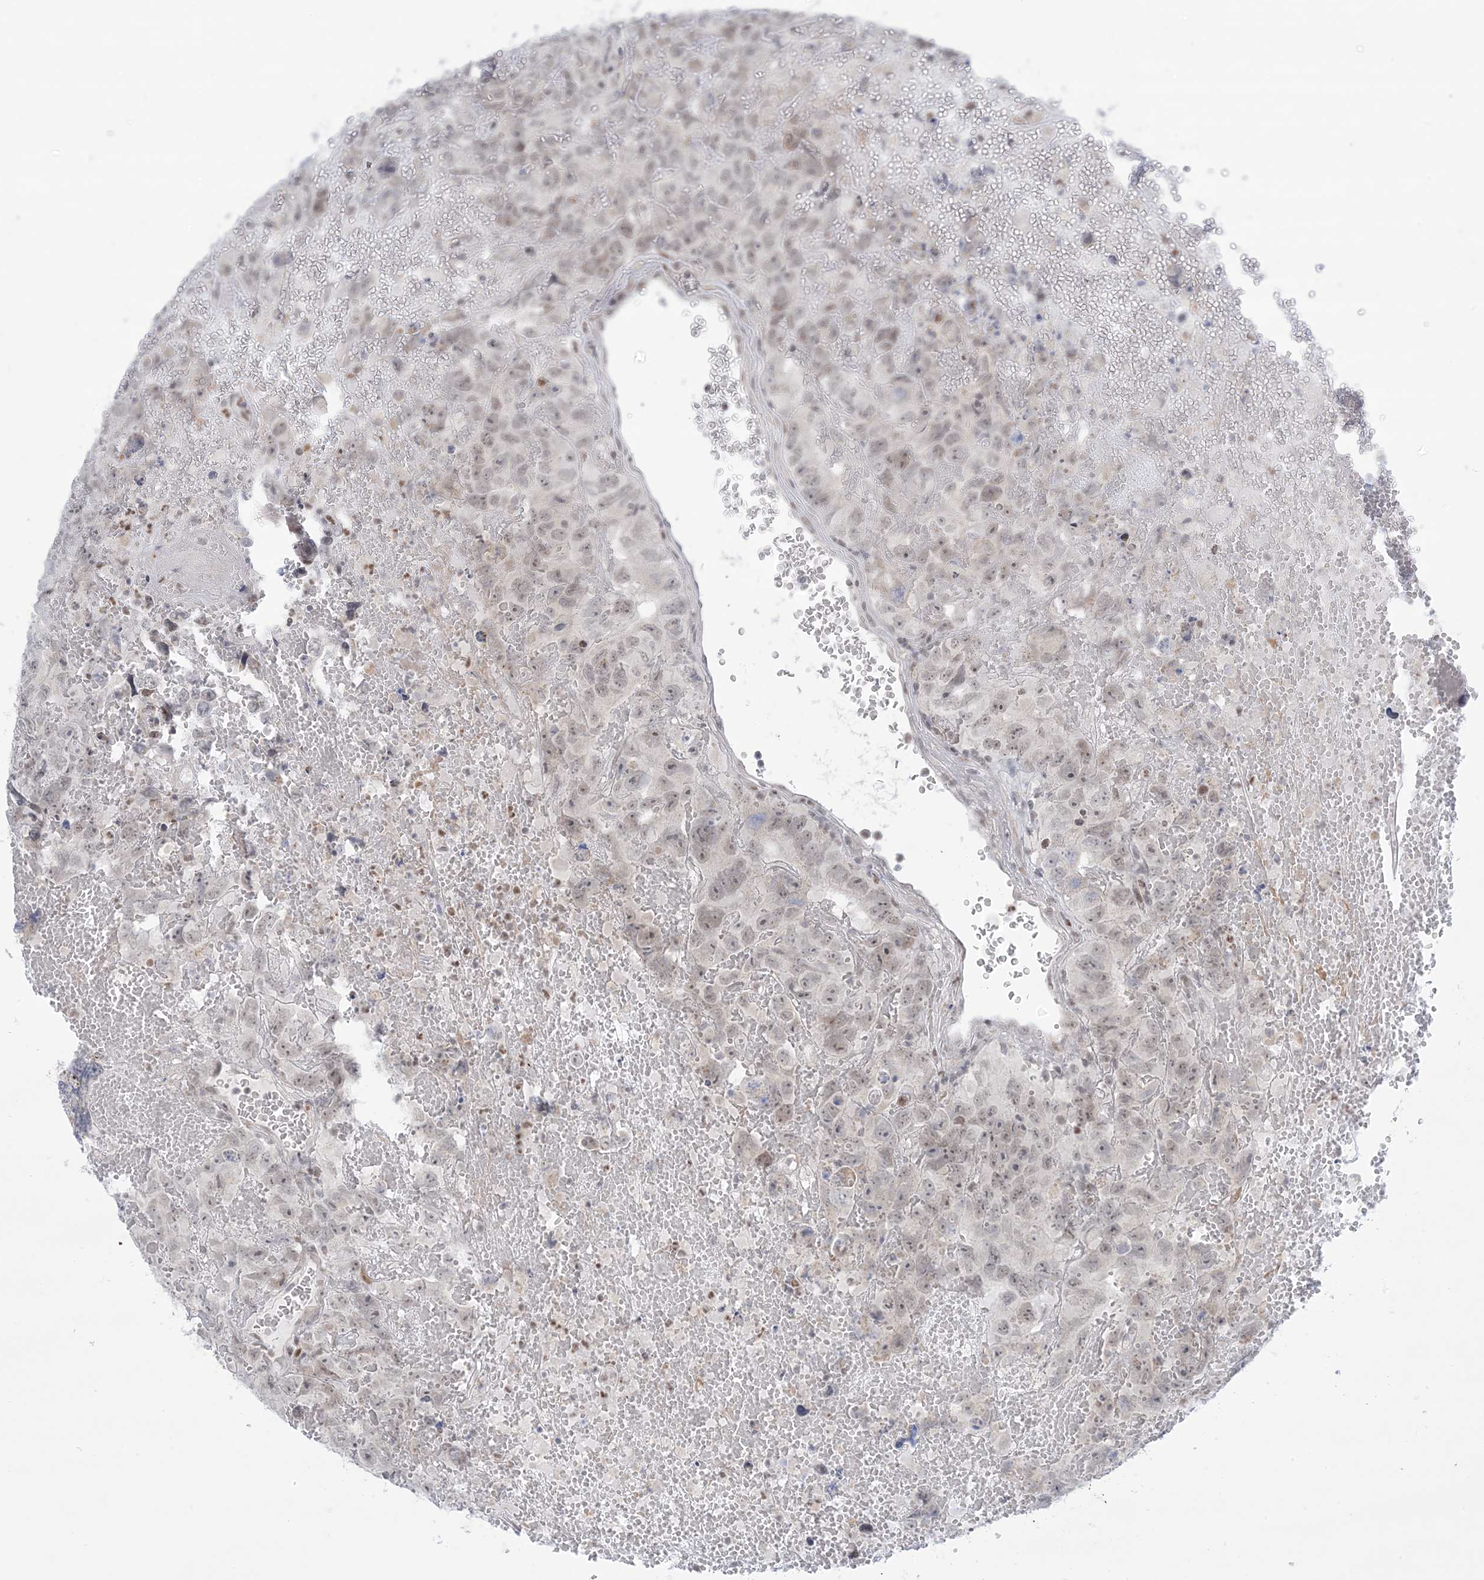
{"staining": {"intensity": "weak", "quantity": "<25%", "location": "nuclear"}, "tissue": "testis cancer", "cell_type": "Tumor cells", "image_type": "cancer", "snomed": [{"axis": "morphology", "description": "Carcinoma, Embryonal, NOS"}, {"axis": "topography", "description": "Testis"}], "caption": "A high-resolution image shows immunohistochemistry staining of testis embryonal carcinoma, which displays no significant staining in tumor cells.", "gene": "TFPT", "patient": {"sex": "male", "age": 45}}